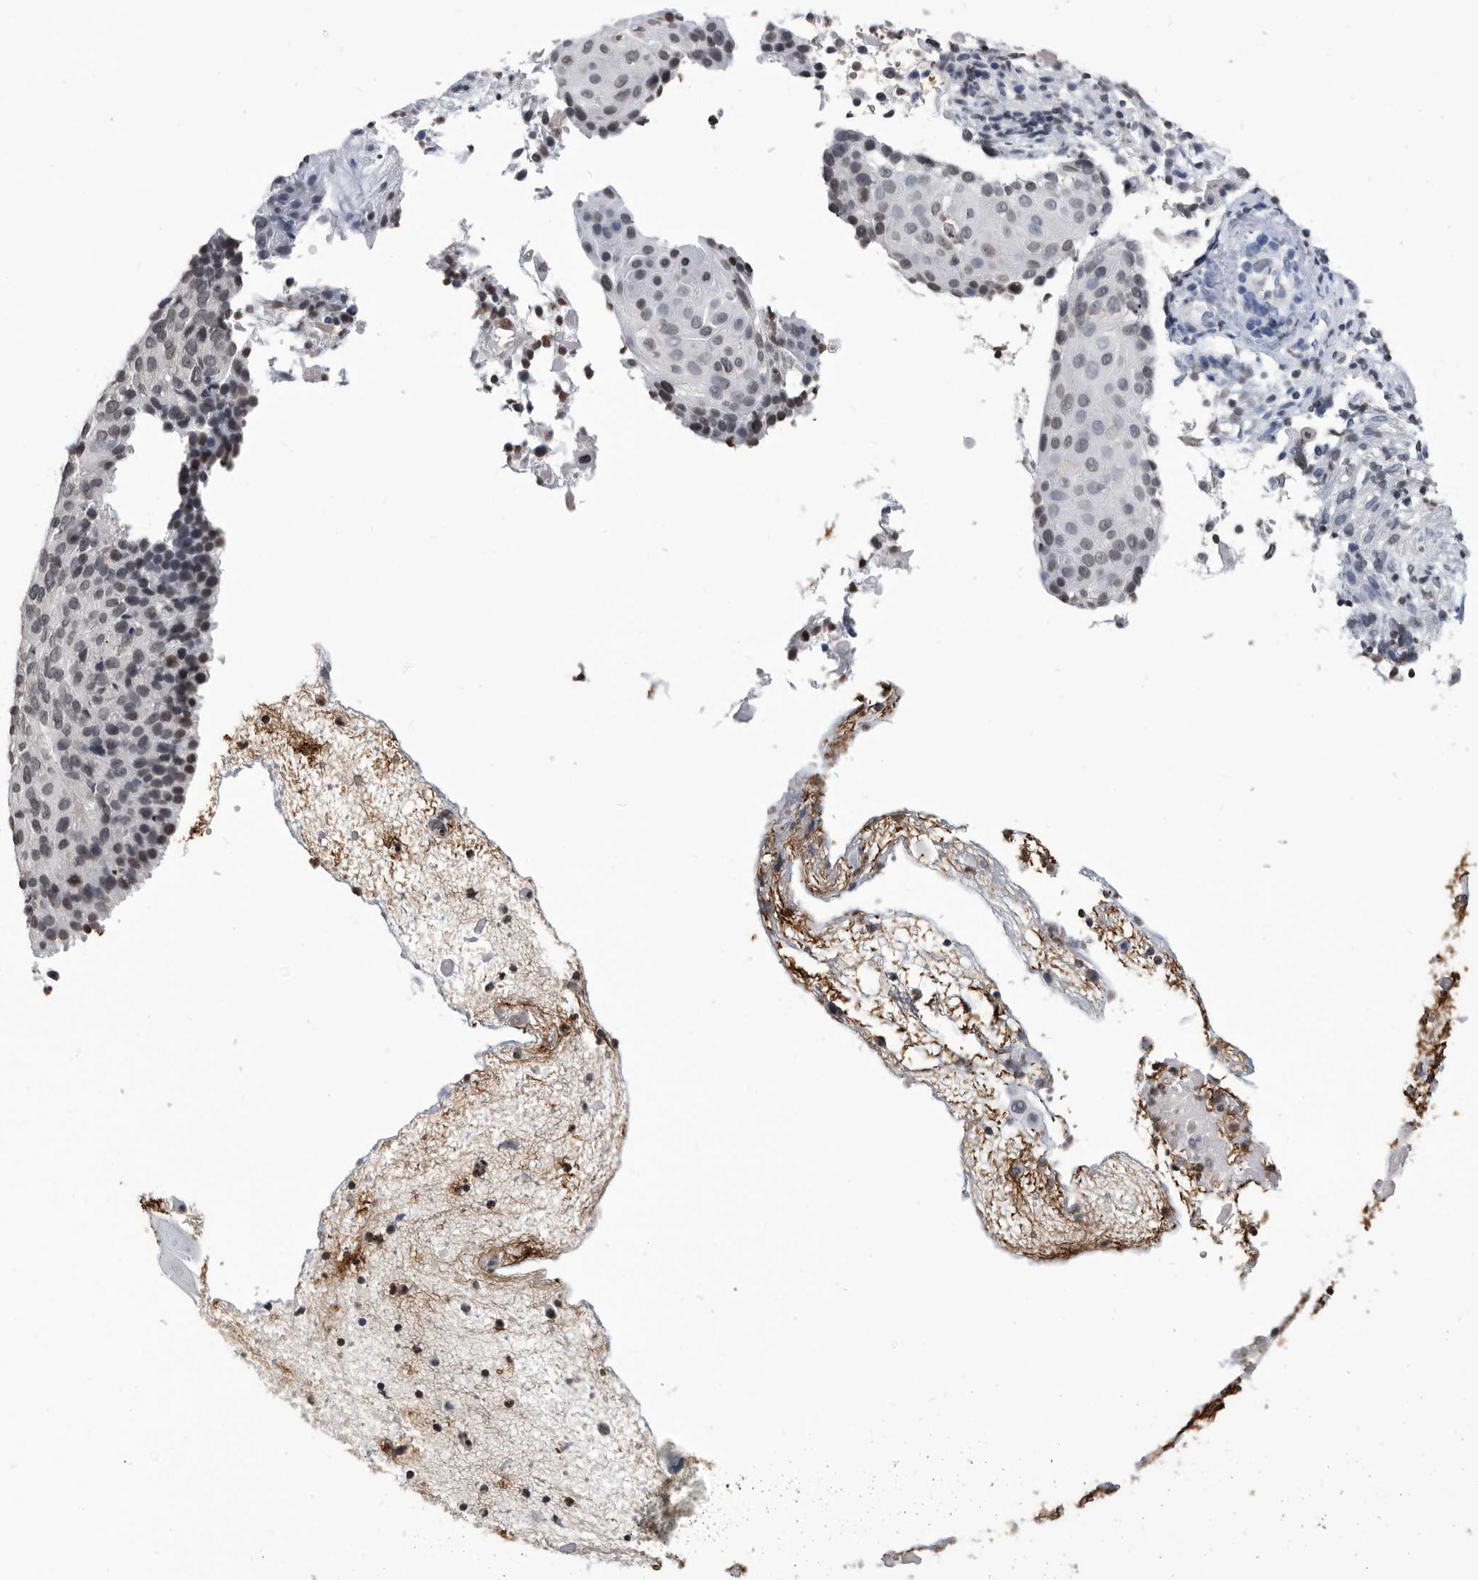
{"staining": {"intensity": "weak", "quantity": "25%-75%", "location": "nuclear"}, "tissue": "cervical cancer", "cell_type": "Tumor cells", "image_type": "cancer", "snomed": [{"axis": "morphology", "description": "Squamous cell carcinoma, NOS"}, {"axis": "topography", "description": "Cervix"}], "caption": "A low amount of weak nuclear staining is identified in approximately 25%-75% of tumor cells in cervical cancer (squamous cell carcinoma) tissue.", "gene": "TSTD1", "patient": {"sex": "female", "age": 74}}